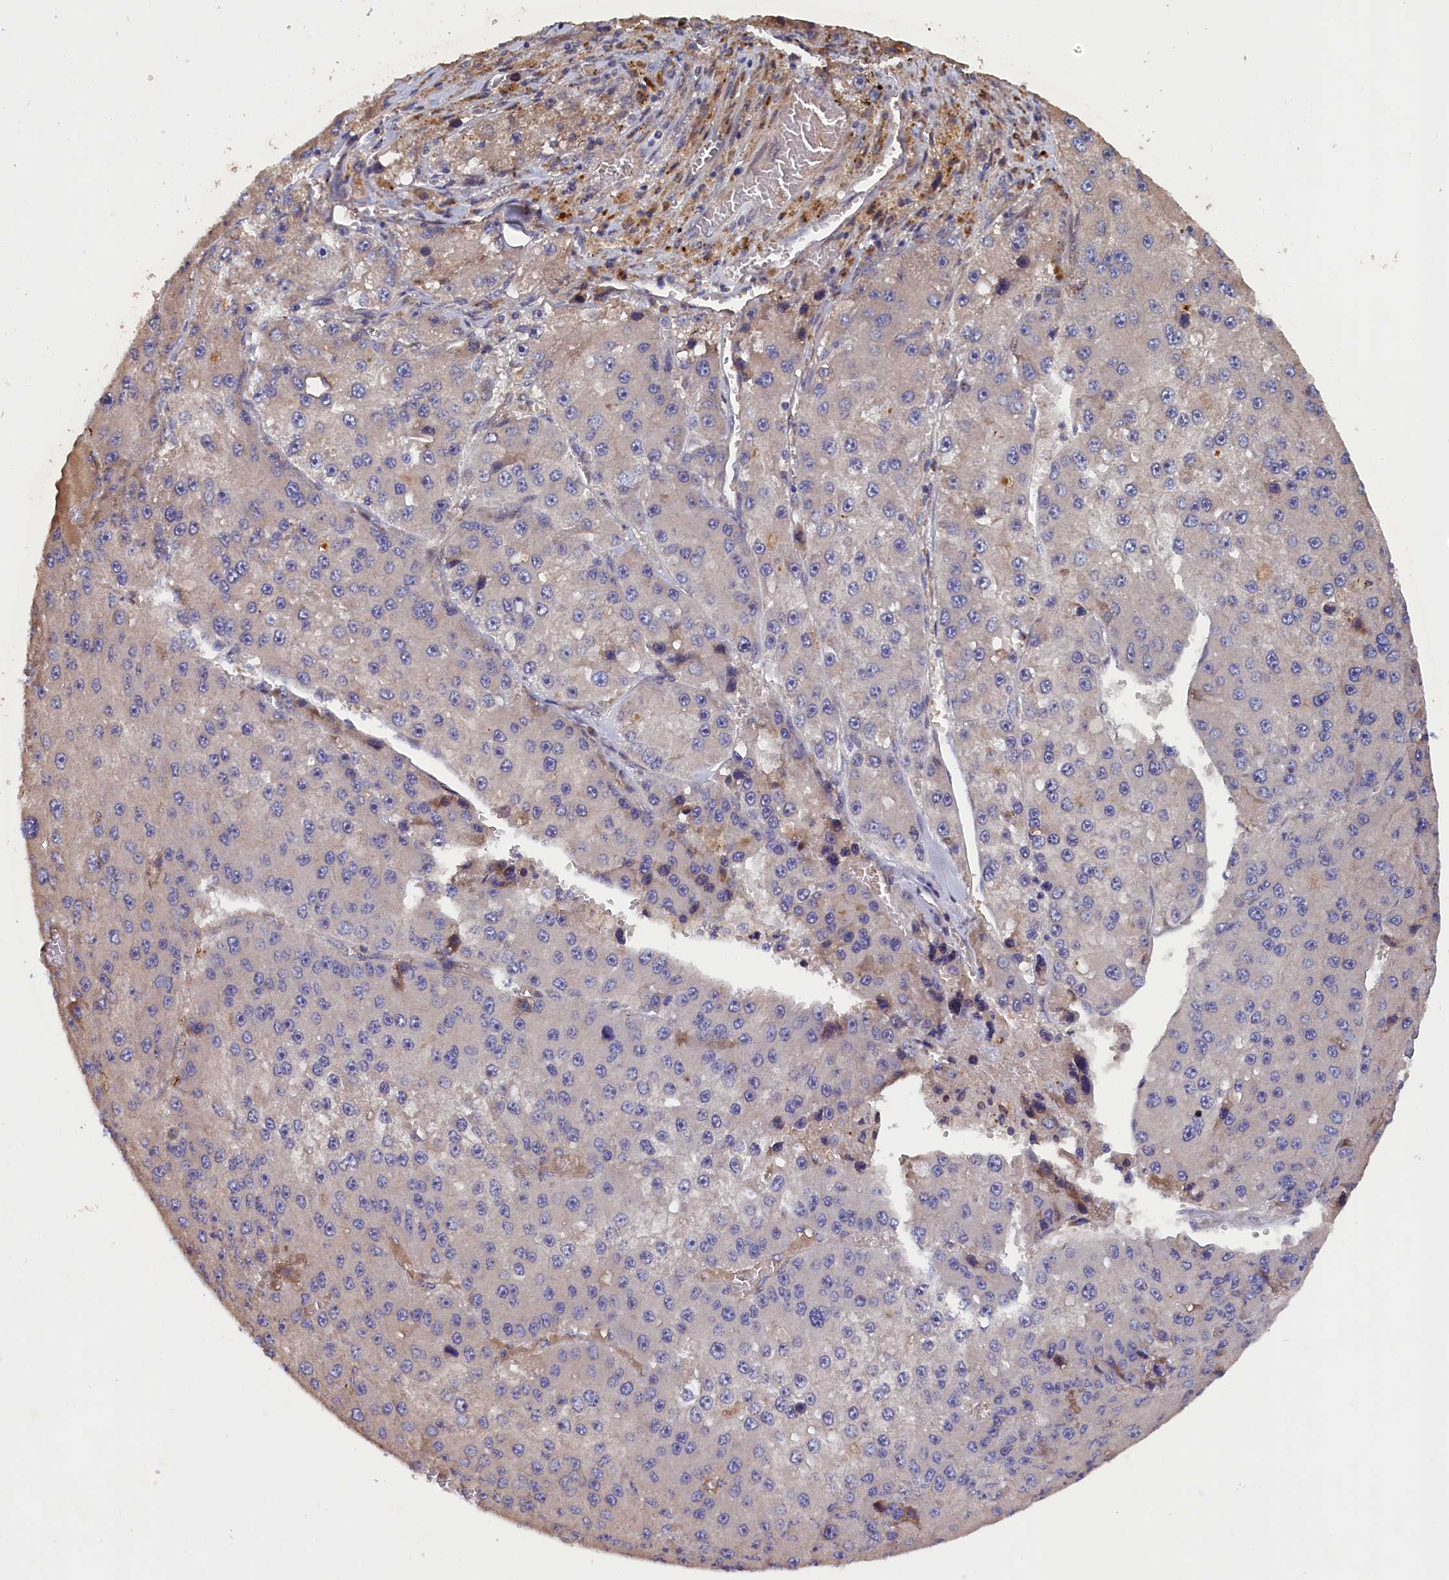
{"staining": {"intensity": "negative", "quantity": "none", "location": "none"}, "tissue": "liver cancer", "cell_type": "Tumor cells", "image_type": "cancer", "snomed": [{"axis": "morphology", "description": "Carcinoma, Hepatocellular, NOS"}, {"axis": "topography", "description": "Liver"}], "caption": "Human hepatocellular carcinoma (liver) stained for a protein using IHC exhibits no expression in tumor cells.", "gene": "GREB1L", "patient": {"sex": "female", "age": 73}}